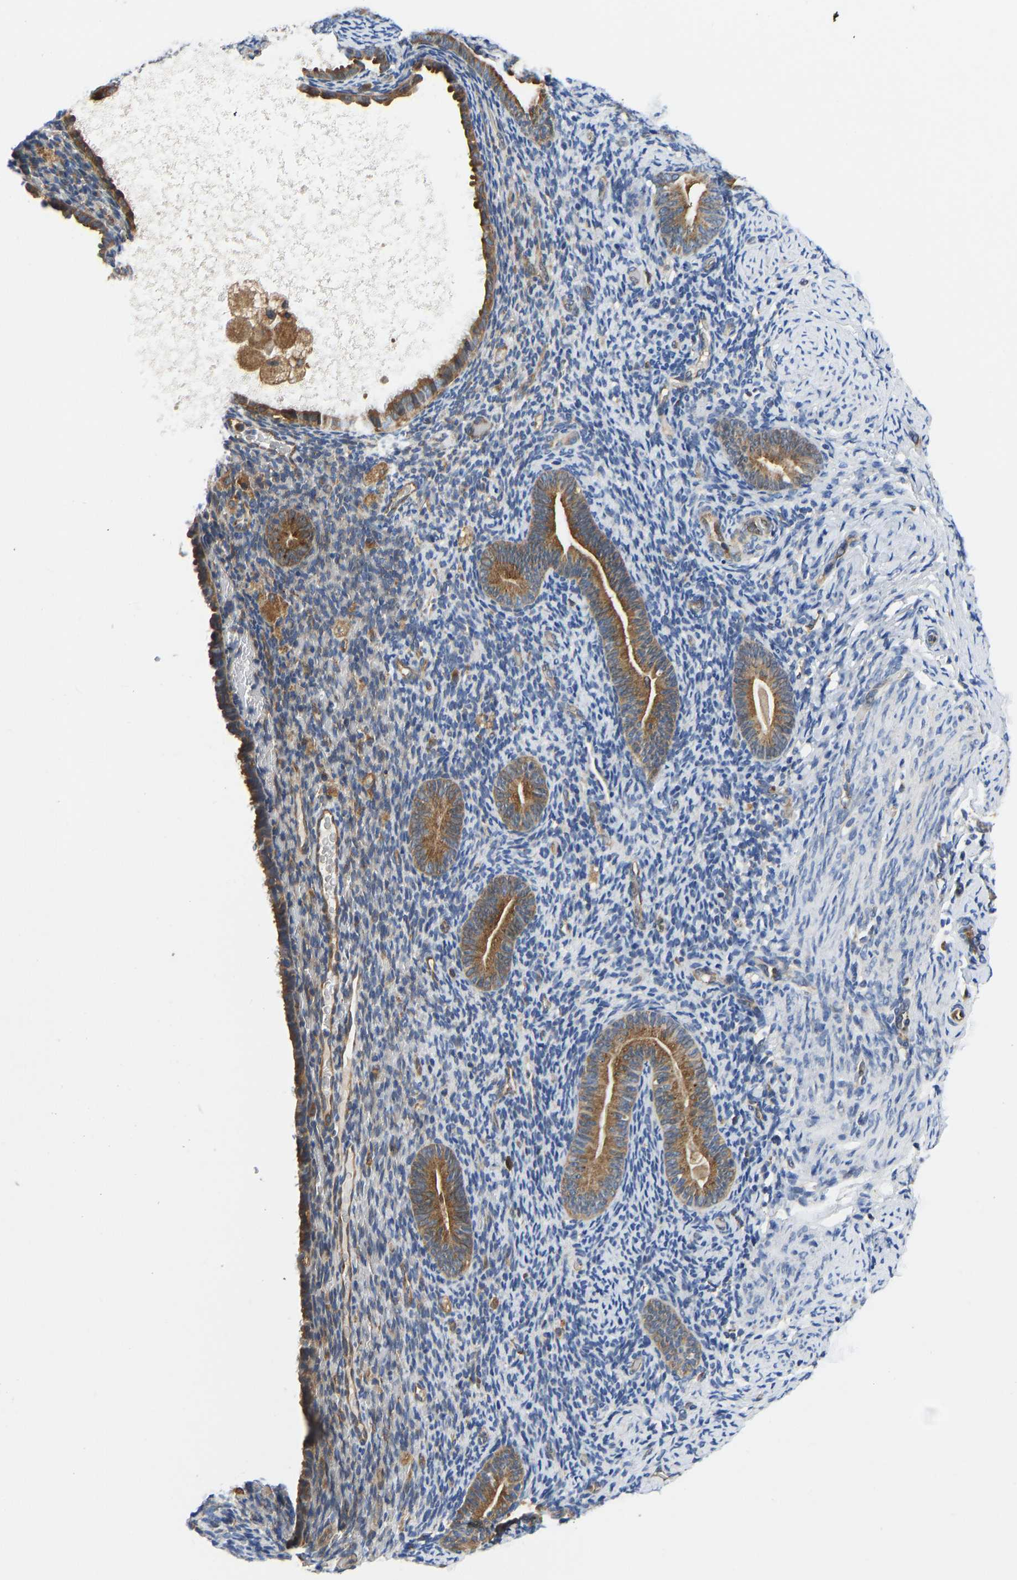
{"staining": {"intensity": "negative", "quantity": "none", "location": "none"}, "tissue": "endometrium", "cell_type": "Cells in endometrial stroma", "image_type": "normal", "snomed": [{"axis": "morphology", "description": "Normal tissue, NOS"}, {"axis": "topography", "description": "Endometrium"}], "caption": "Cells in endometrial stroma are negative for protein expression in normal human endometrium. (Brightfield microscopy of DAB immunohistochemistry (IHC) at high magnification).", "gene": "FLNB", "patient": {"sex": "female", "age": 51}}